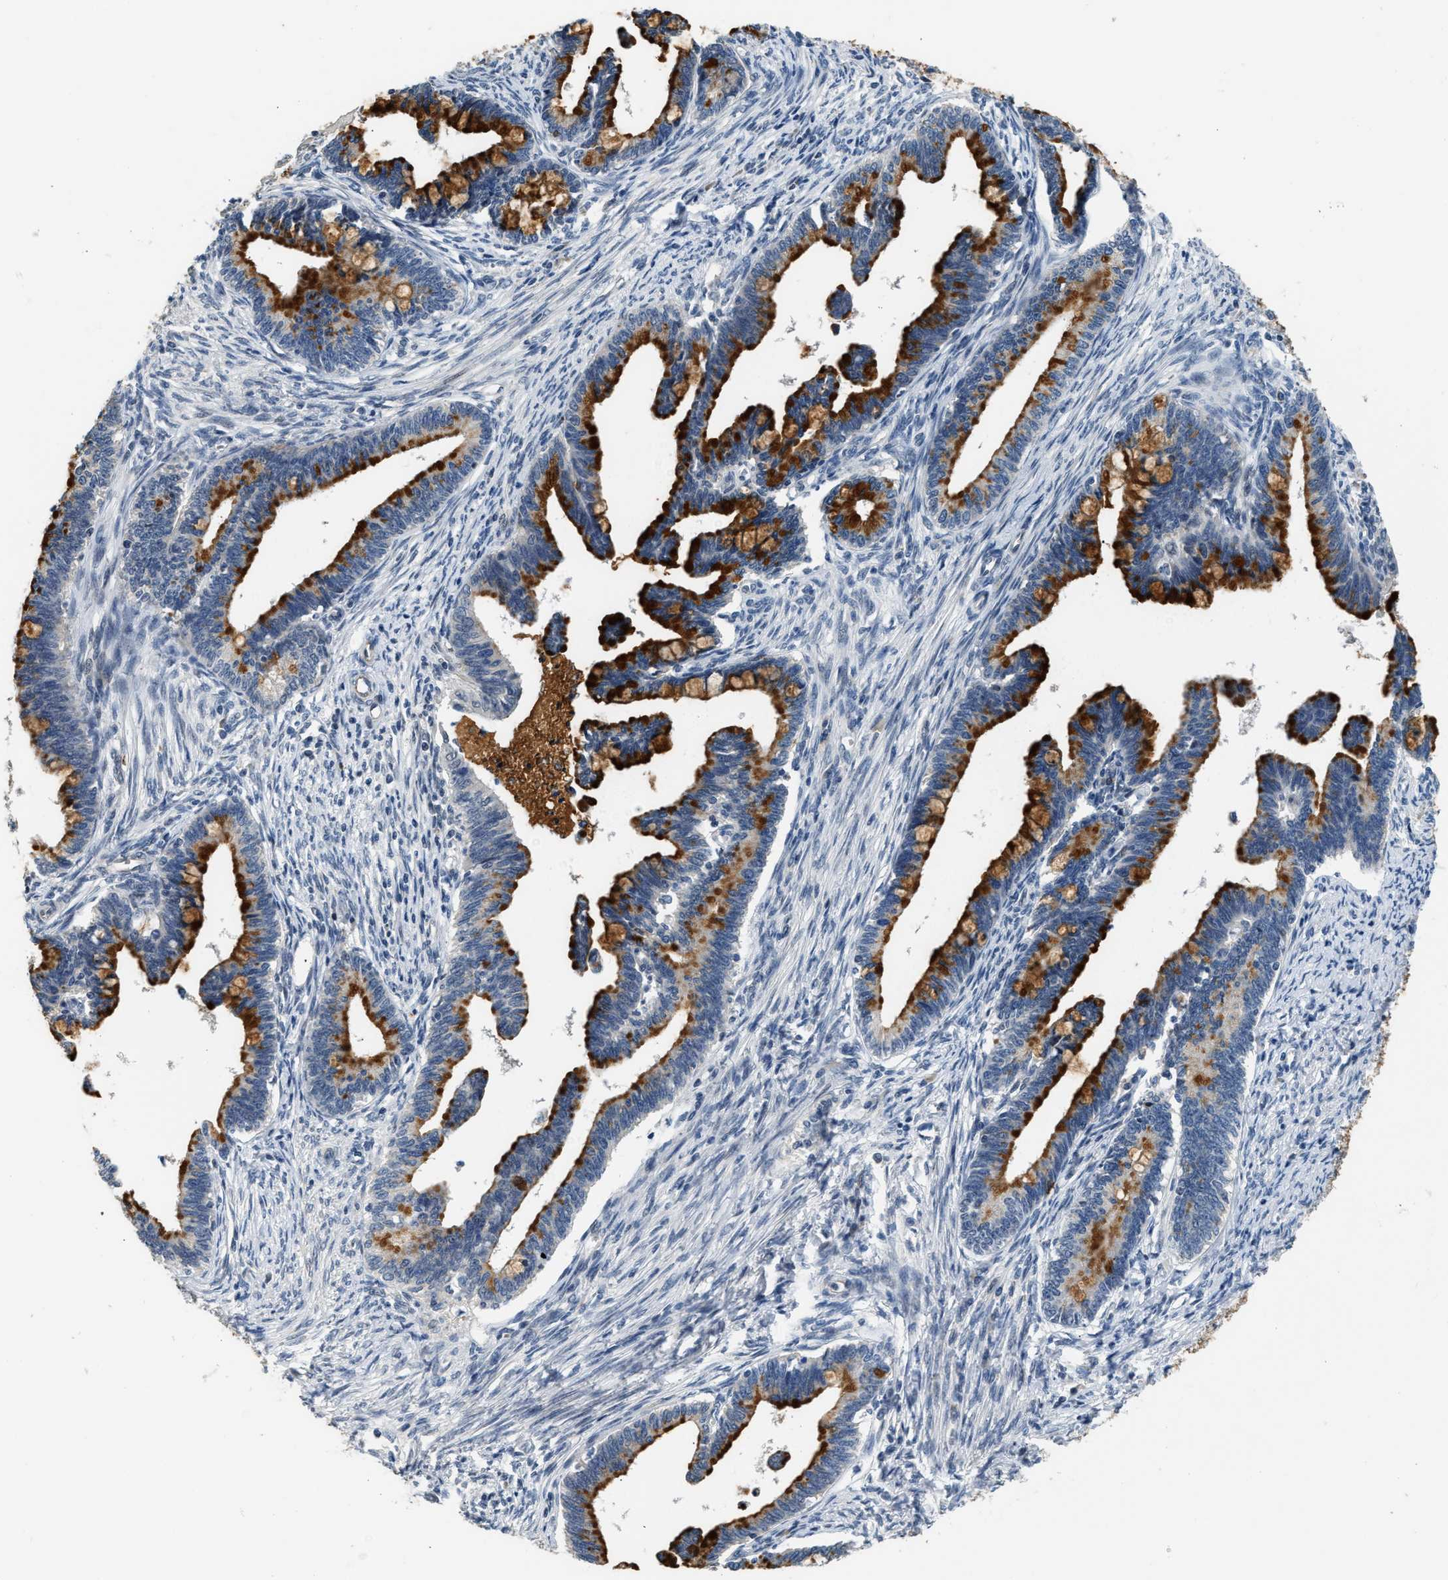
{"staining": {"intensity": "strong", "quantity": ">75%", "location": "cytoplasmic/membranous"}, "tissue": "cervical cancer", "cell_type": "Tumor cells", "image_type": "cancer", "snomed": [{"axis": "morphology", "description": "Adenocarcinoma, NOS"}, {"axis": "topography", "description": "Cervix"}], "caption": "Cervical cancer tissue demonstrates strong cytoplasmic/membranous positivity in approximately >75% of tumor cells (IHC, brightfield microscopy, high magnification).", "gene": "PPM1H", "patient": {"sex": "female", "age": 36}}